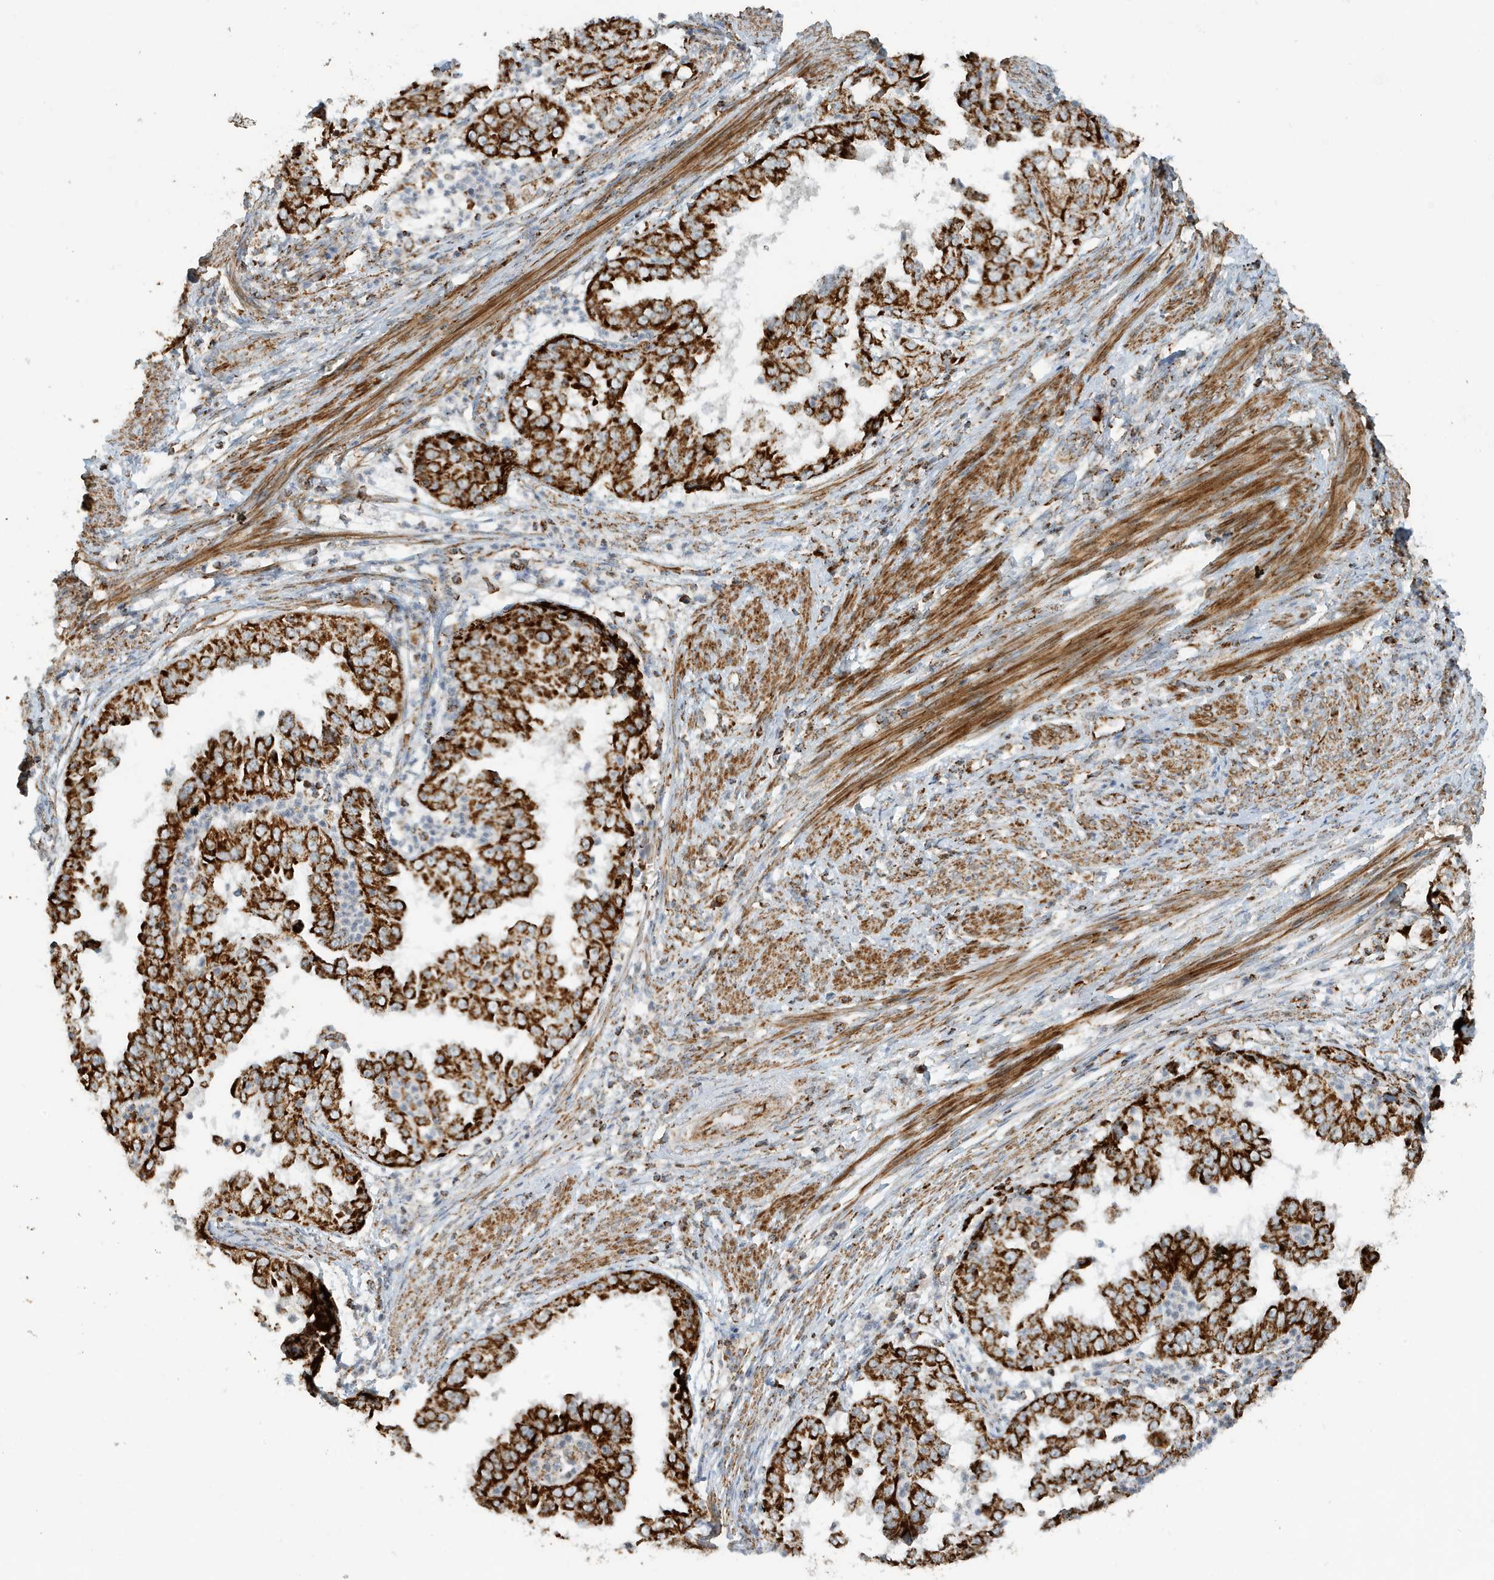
{"staining": {"intensity": "strong", "quantity": ">75%", "location": "cytoplasmic/membranous"}, "tissue": "endometrial cancer", "cell_type": "Tumor cells", "image_type": "cancer", "snomed": [{"axis": "morphology", "description": "Adenocarcinoma, NOS"}, {"axis": "topography", "description": "Endometrium"}], "caption": "IHC (DAB) staining of human endometrial cancer (adenocarcinoma) reveals strong cytoplasmic/membranous protein staining in approximately >75% of tumor cells.", "gene": "MAN1A1", "patient": {"sex": "female", "age": 85}}